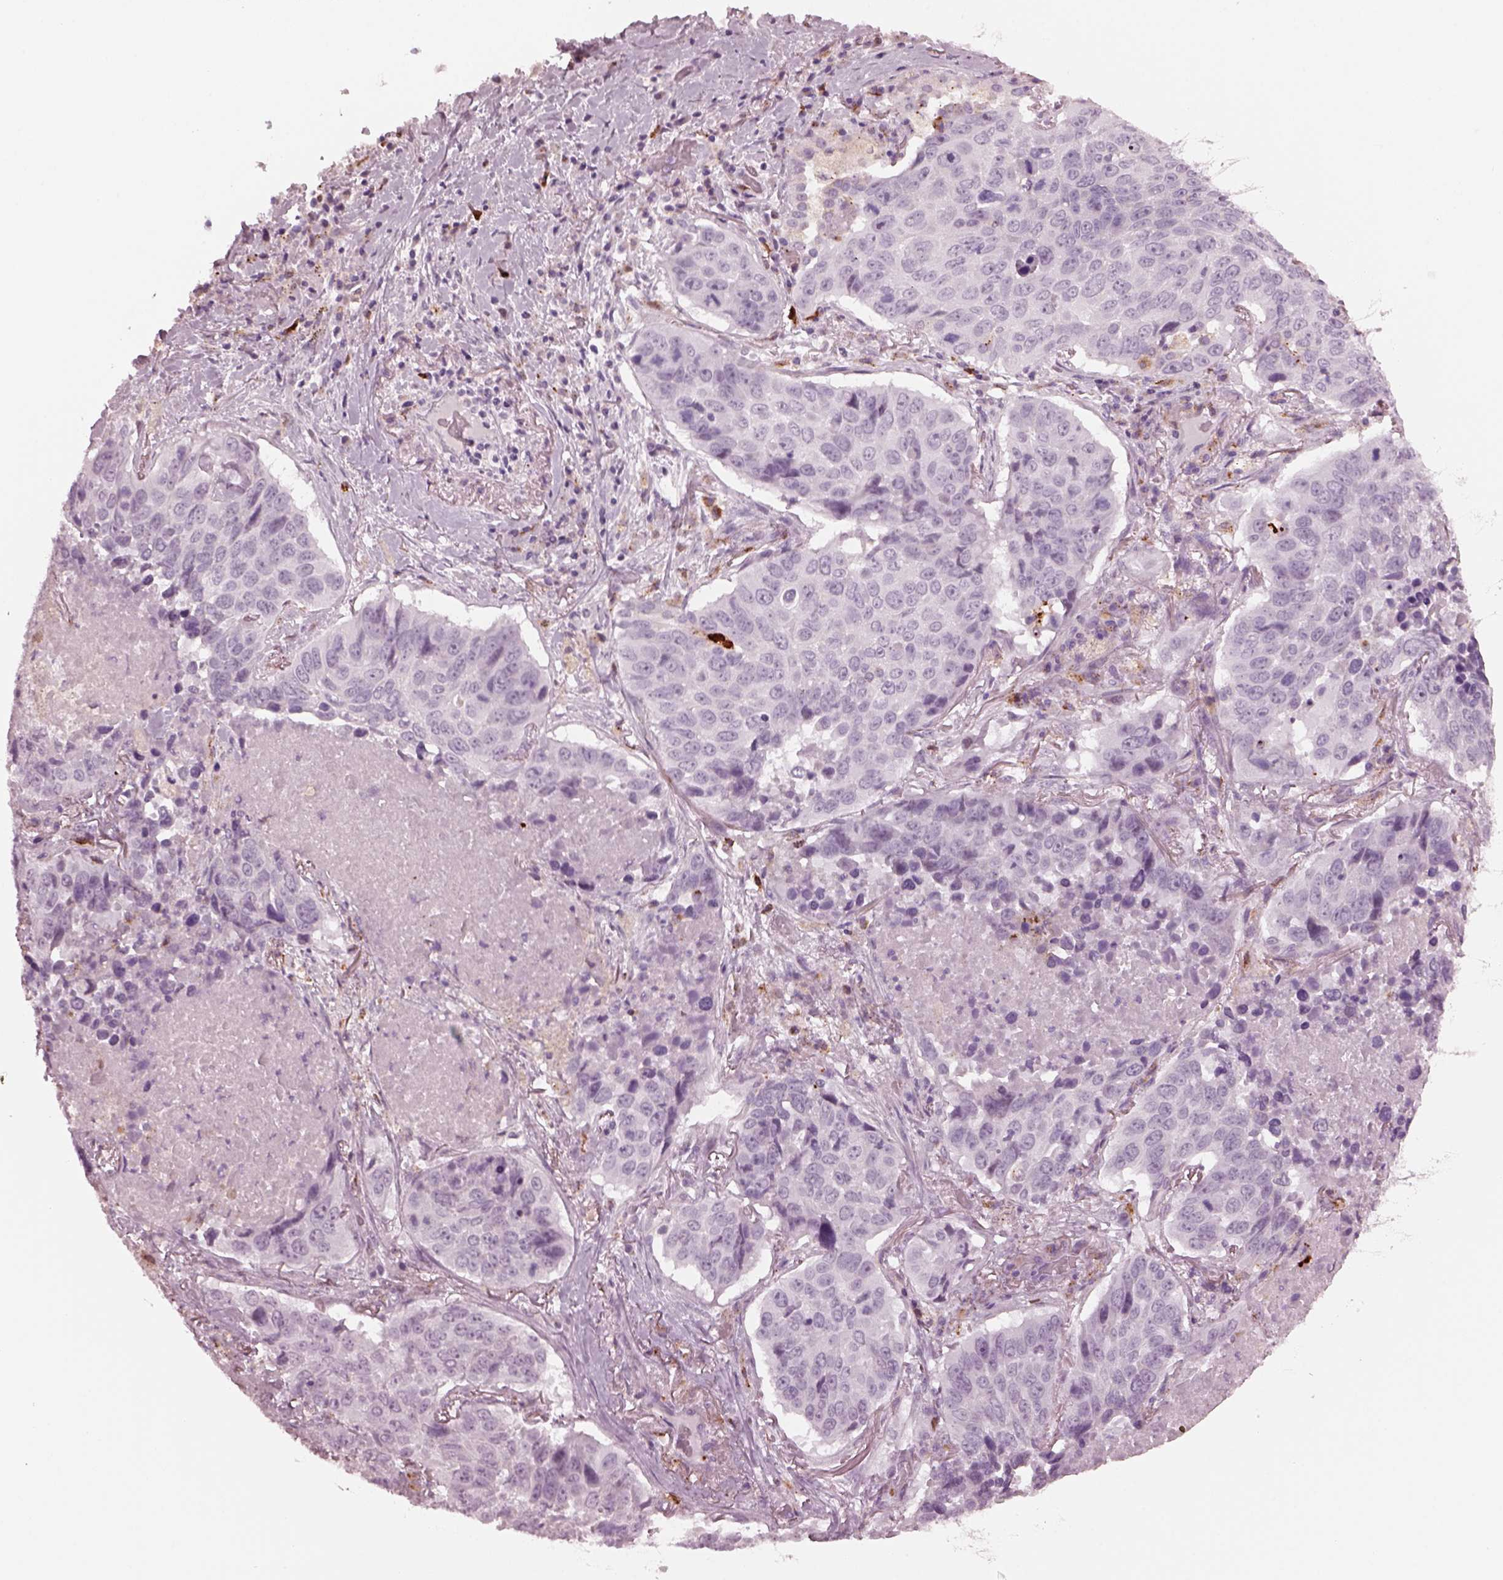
{"staining": {"intensity": "negative", "quantity": "none", "location": "none"}, "tissue": "lung cancer", "cell_type": "Tumor cells", "image_type": "cancer", "snomed": [{"axis": "morphology", "description": "Normal tissue, NOS"}, {"axis": "morphology", "description": "Squamous cell carcinoma, NOS"}, {"axis": "topography", "description": "Bronchus"}, {"axis": "topography", "description": "Lung"}], "caption": "High power microscopy histopathology image of an IHC photomicrograph of lung squamous cell carcinoma, revealing no significant positivity in tumor cells.", "gene": "SLAMF8", "patient": {"sex": "male", "age": 64}}